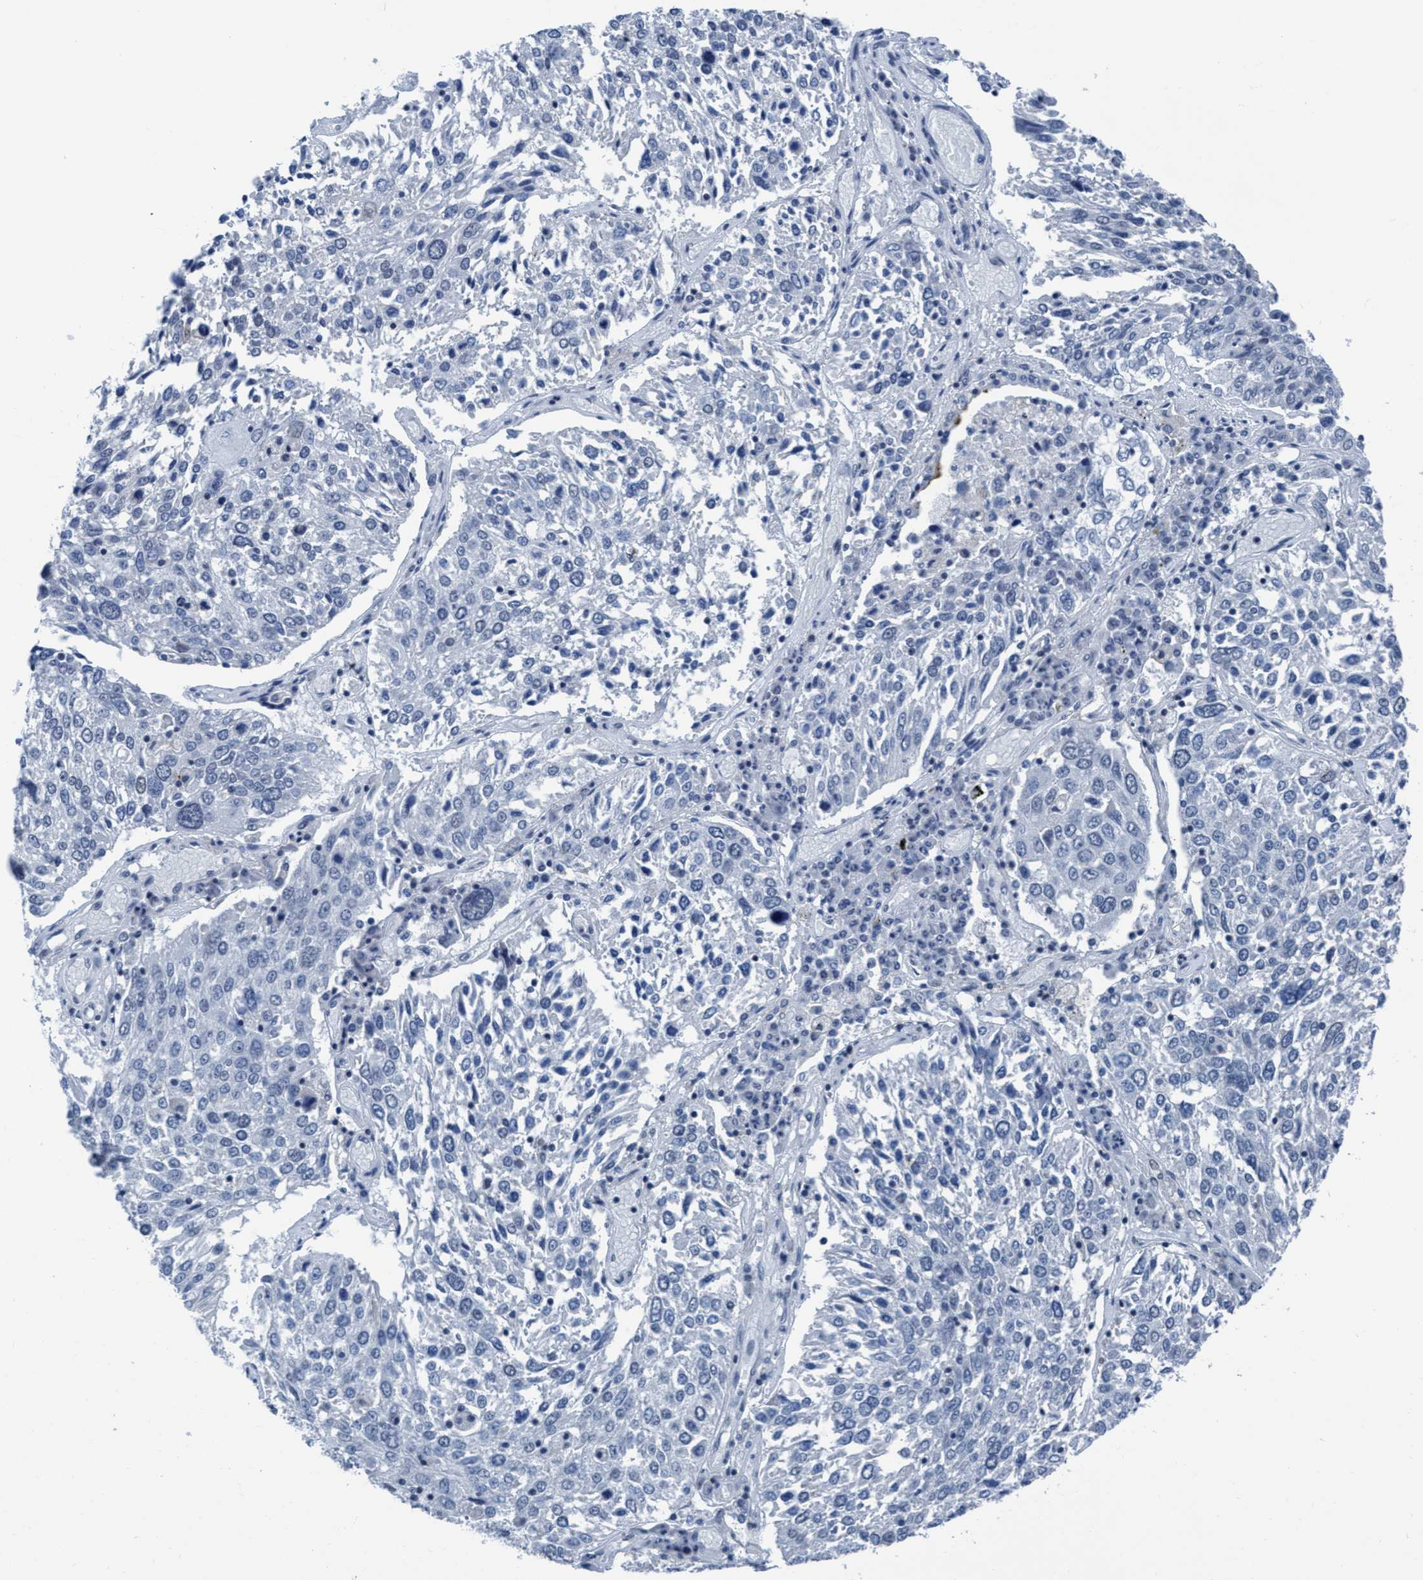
{"staining": {"intensity": "negative", "quantity": "none", "location": "none"}, "tissue": "lung cancer", "cell_type": "Tumor cells", "image_type": "cancer", "snomed": [{"axis": "morphology", "description": "Squamous cell carcinoma, NOS"}, {"axis": "topography", "description": "Lung"}], "caption": "Photomicrograph shows no protein staining in tumor cells of lung cancer tissue.", "gene": "DNAI1", "patient": {"sex": "male", "age": 65}}